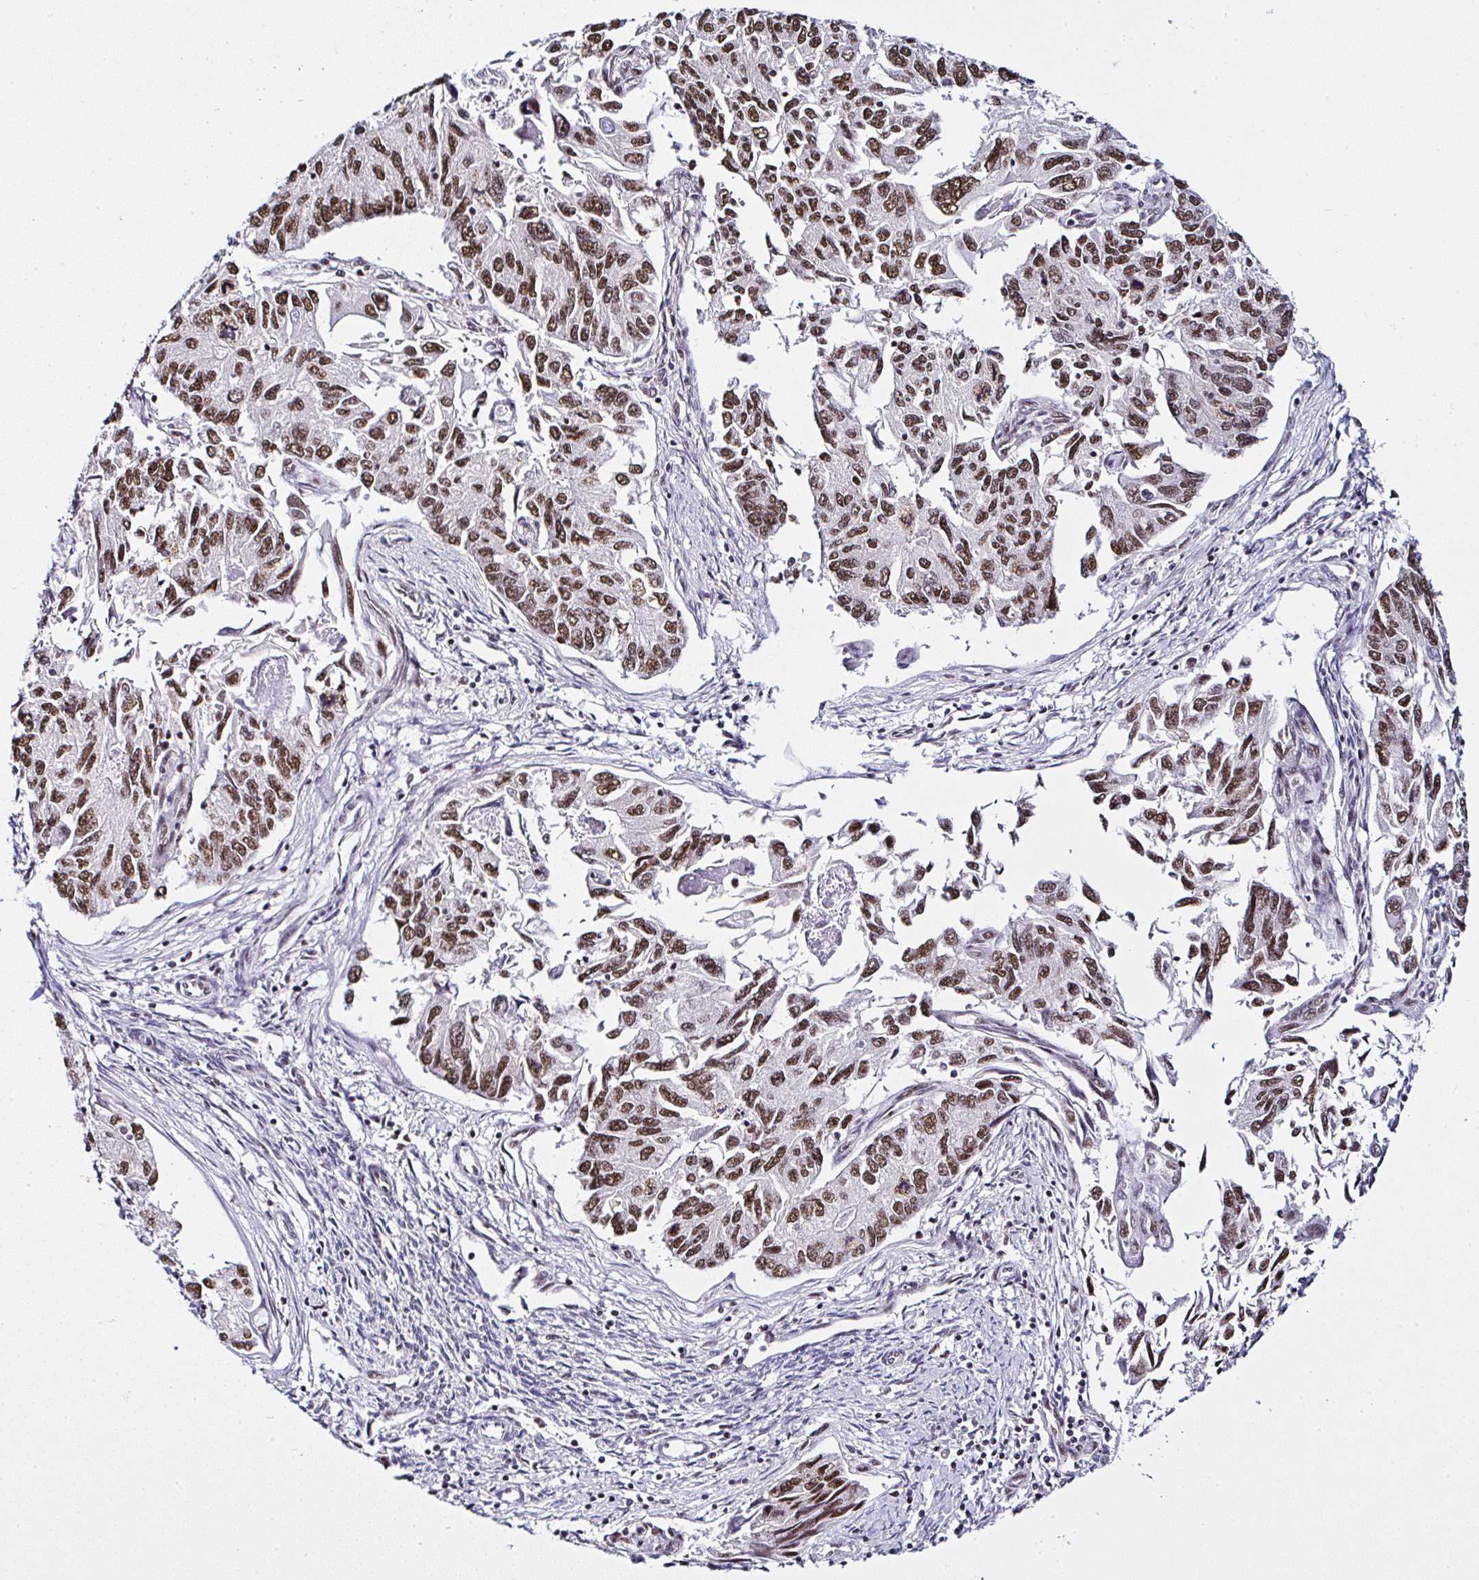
{"staining": {"intensity": "moderate", "quantity": ">75%", "location": "nuclear"}, "tissue": "endometrial cancer", "cell_type": "Tumor cells", "image_type": "cancer", "snomed": [{"axis": "morphology", "description": "Carcinoma, NOS"}, {"axis": "topography", "description": "Uterus"}], "caption": "A high-resolution micrograph shows immunohistochemistry staining of endometrial cancer (carcinoma), which displays moderate nuclear expression in about >75% of tumor cells.", "gene": "PTPN2", "patient": {"sex": "female", "age": 76}}